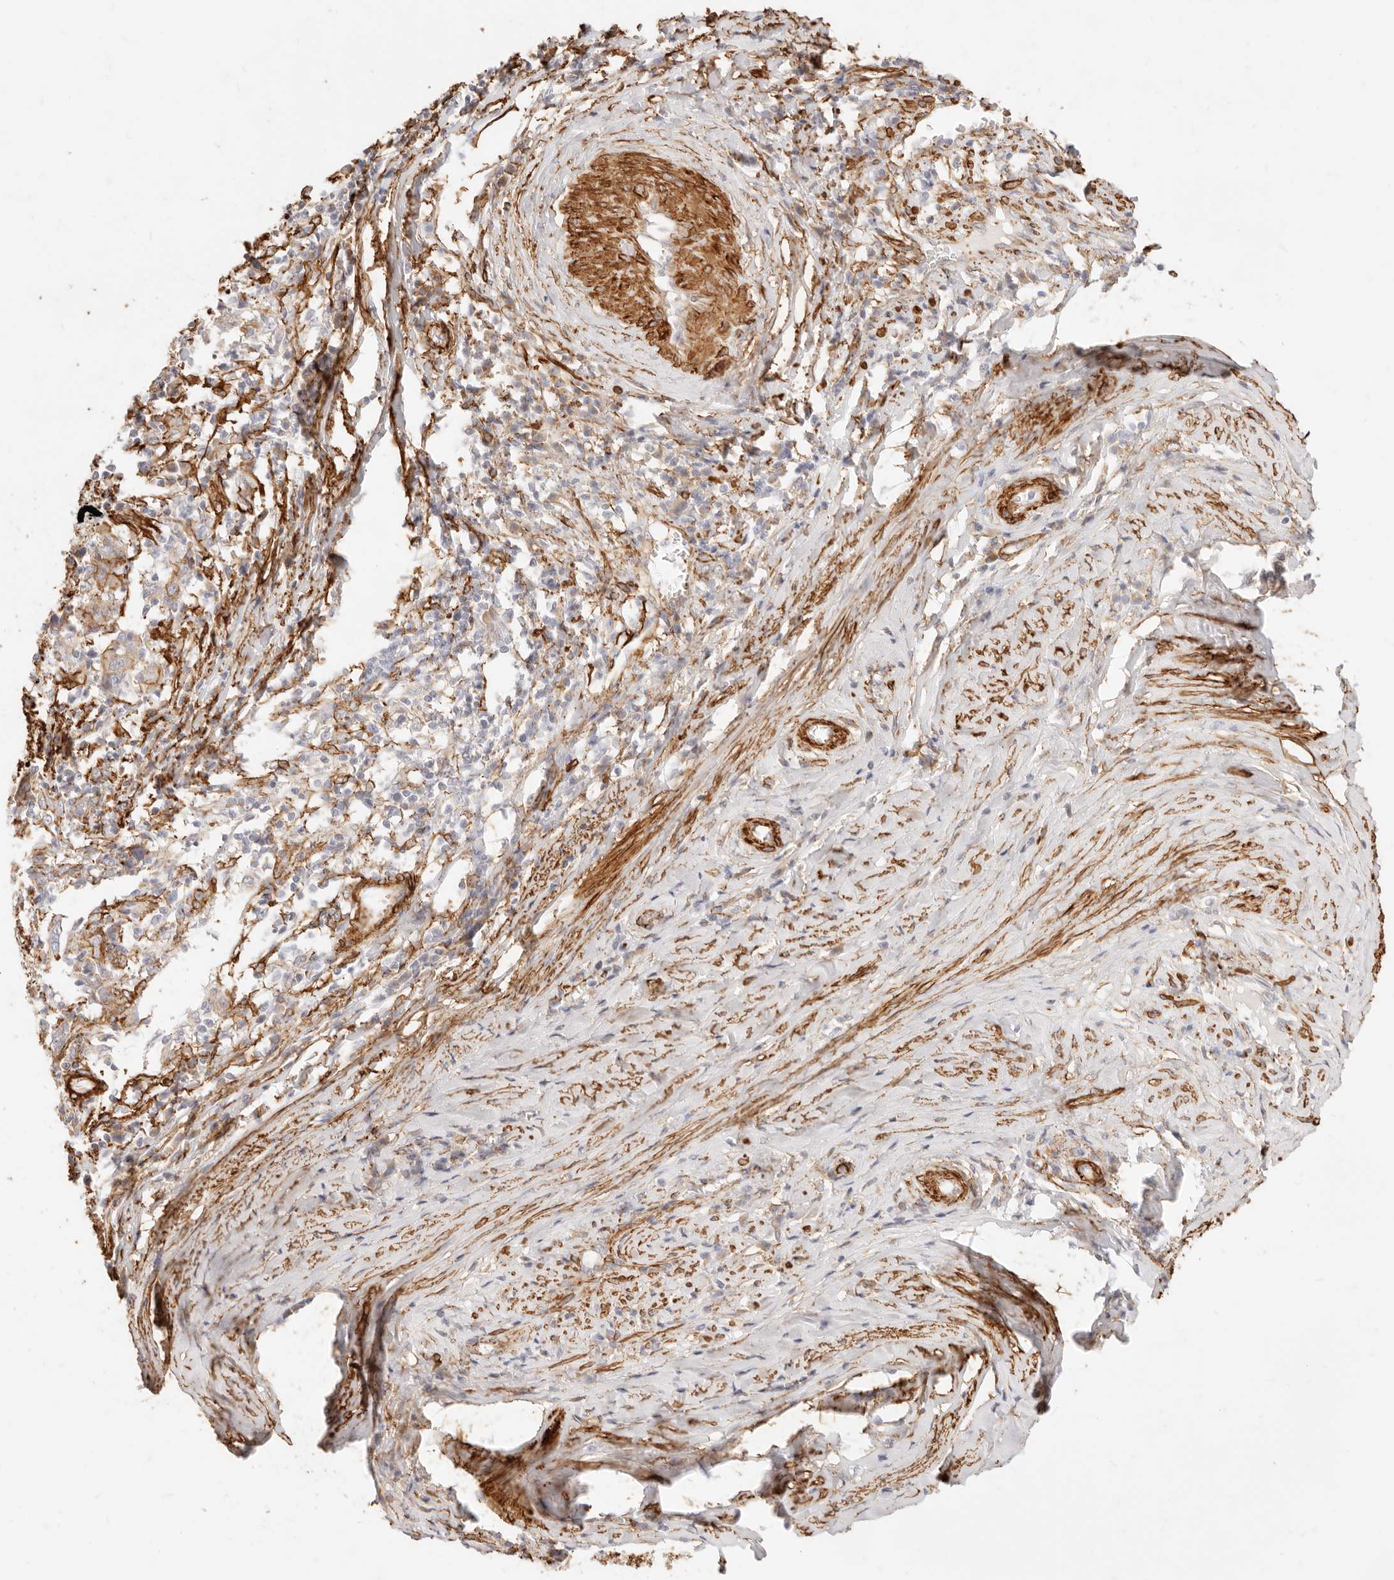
{"staining": {"intensity": "weak", "quantity": "25%-75%", "location": "cytoplasmic/membranous"}, "tissue": "cervical cancer", "cell_type": "Tumor cells", "image_type": "cancer", "snomed": [{"axis": "morphology", "description": "Squamous cell carcinoma, NOS"}, {"axis": "topography", "description": "Cervix"}], "caption": "Protein expression analysis of human cervical cancer reveals weak cytoplasmic/membranous staining in about 25%-75% of tumor cells. Using DAB (brown) and hematoxylin (blue) stains, captured at high magnification using brightfield microscopy.", "gene": "TMTC2", "patient": {"sex": "female", "age": 46}}